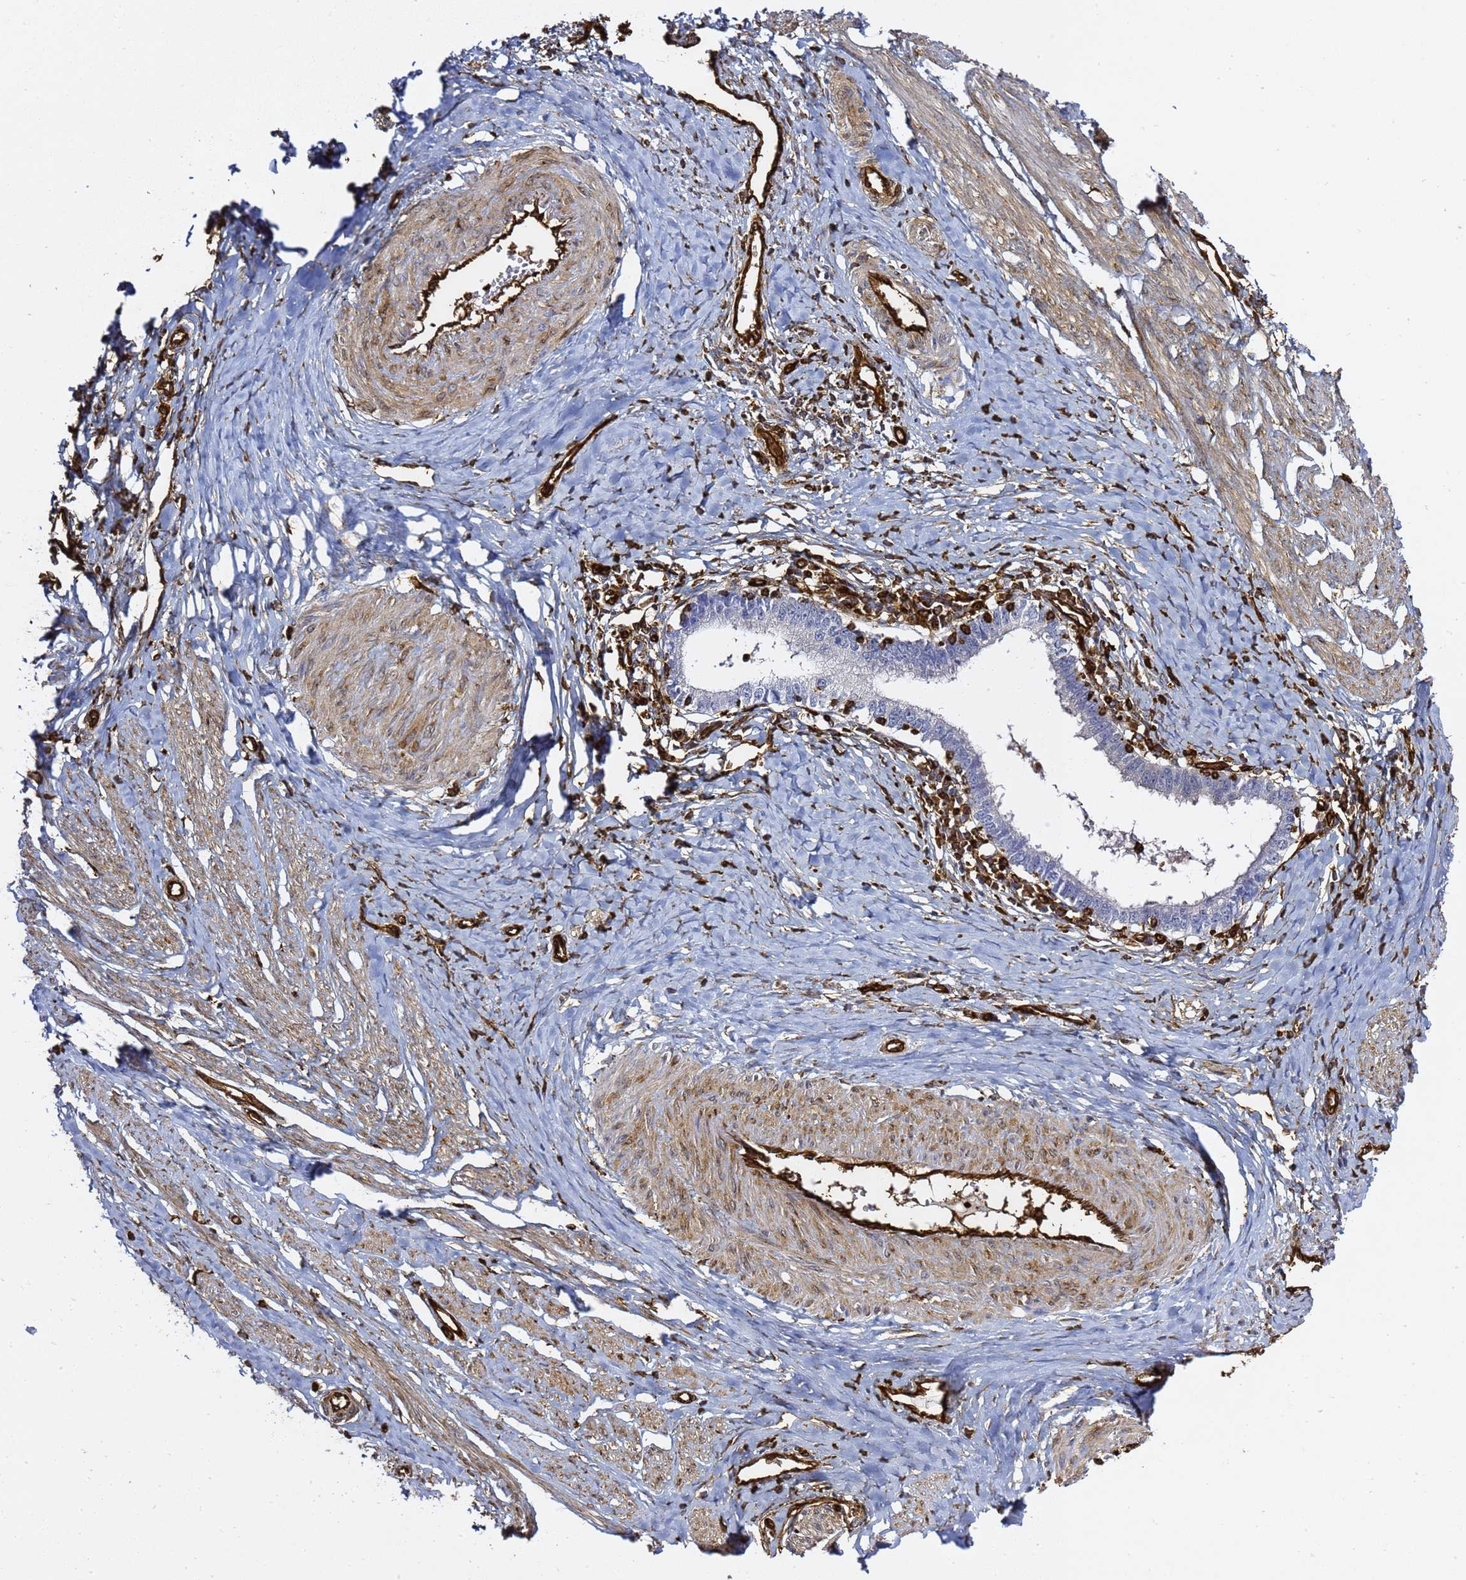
{"staining": {"intensity": "negative", "quantity": "none", "location": "none"}, "tissue": "cervical cancer", "cell_type": "Tumor cells", "image_type": "cancer", "snomed": [{"axis": "morphology", "description": "Adenocarcinoma, NOS"}, {"axis": "topography", "description": "Cervix"}], "caption": "Immunohistochemical staining of cervical adenocarcinoma shows no significant staining in tumor cells. (DAB (3,3'-diaminobenzidine) immunohistochemistry (IHC) with hematoxylin counter stain).", "gene": "ZBTB8OS", "patient": {"sex": "female", "age": 36}}